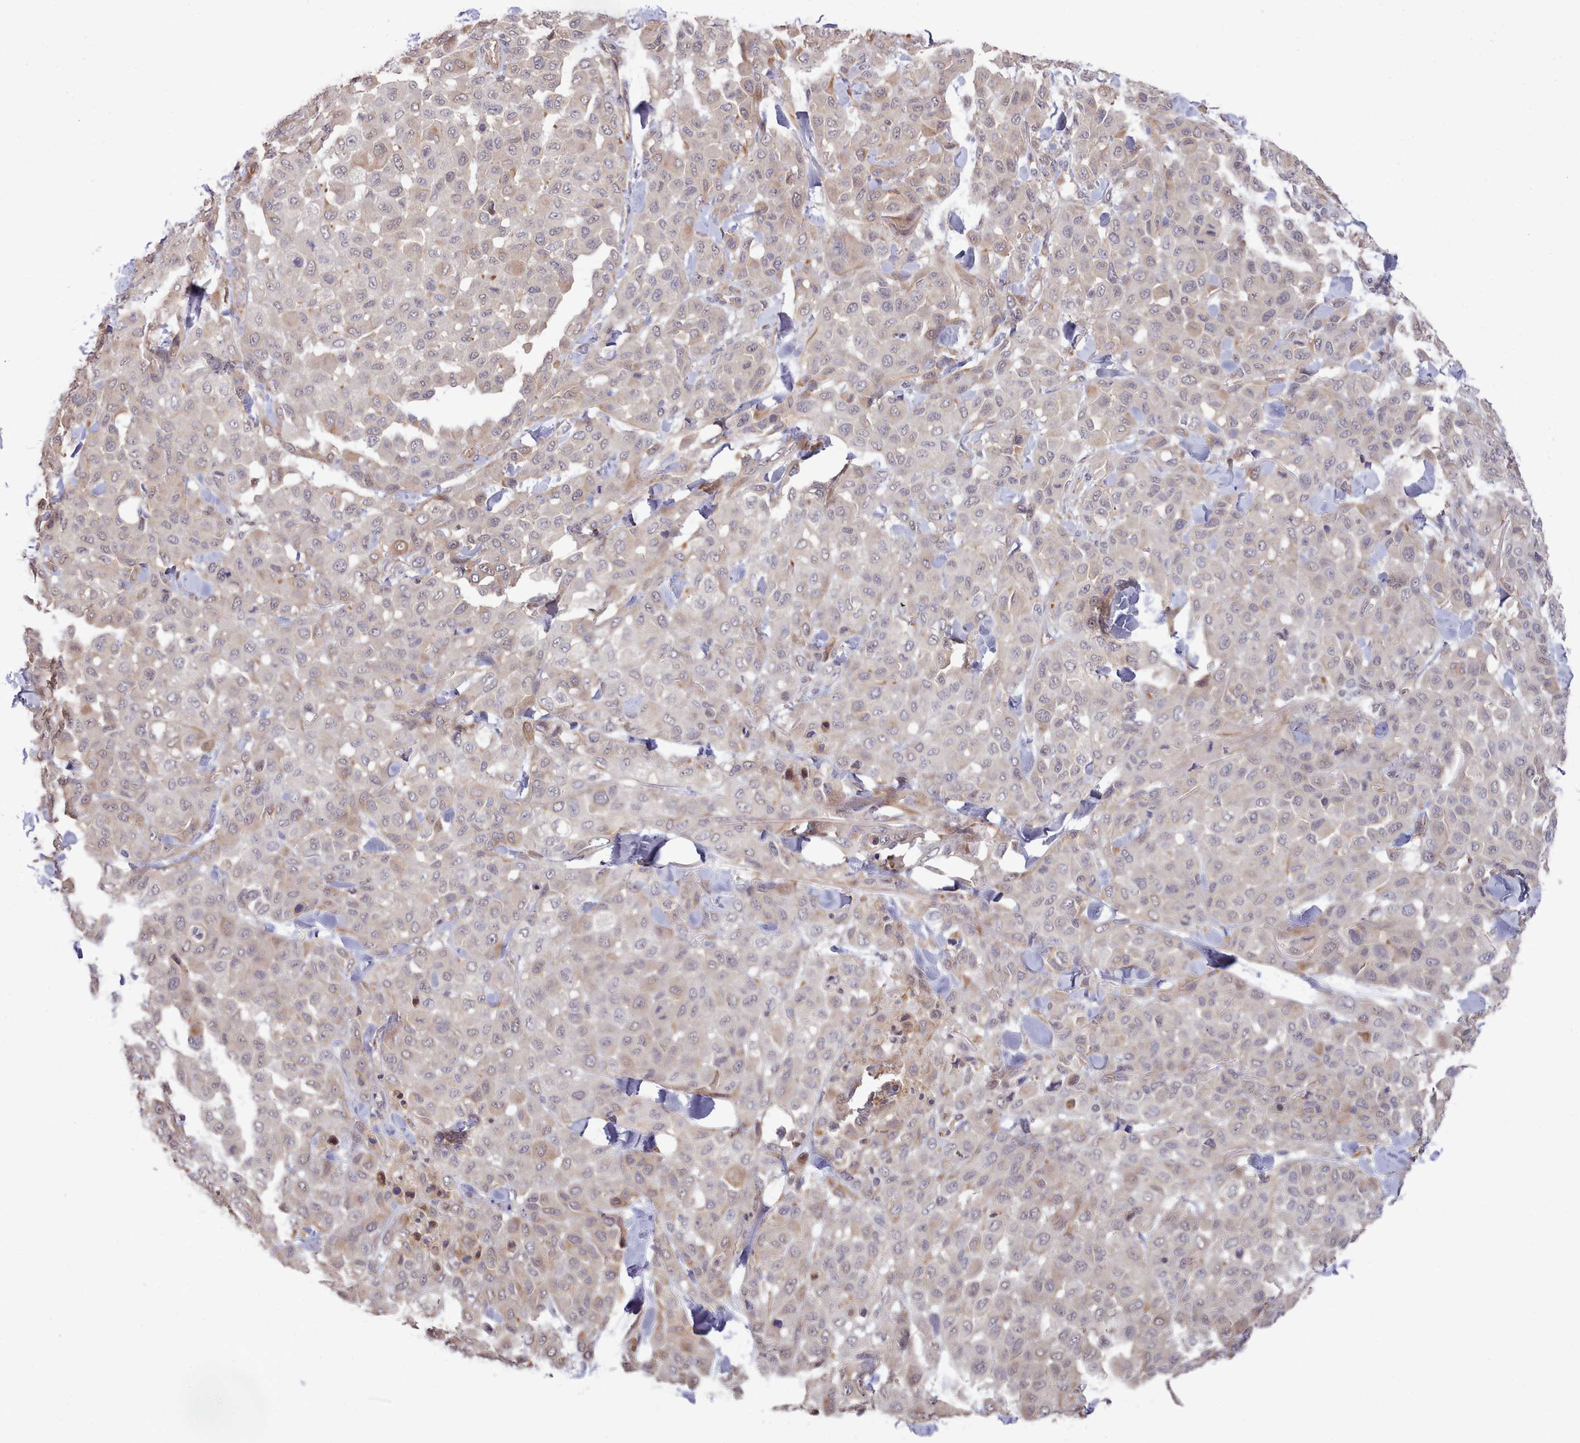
{"staining": {"intensity": "weak", "quantity": "<25%", "location": "cytoplasmic/membranous"}, "tissue": "melanoma", "cell_type": "Tumor cells", "image_type": "cancer", "snomed": [{"axis": "morphology", "description": "Malignant melanoma, Metastatic site"}, {"axis": "topography", "description": "Skin"}], "caption": "Immunohistochemistry image of melanoma stained for a protein (brown), which reveals no expression in tumor cells. (DAB (3,3'-diaminobenzidine) immunohistochemistry (IHC), high magnification).", "gene": "ZC3H13", "patient": {"sex": "female", "age": 81}}